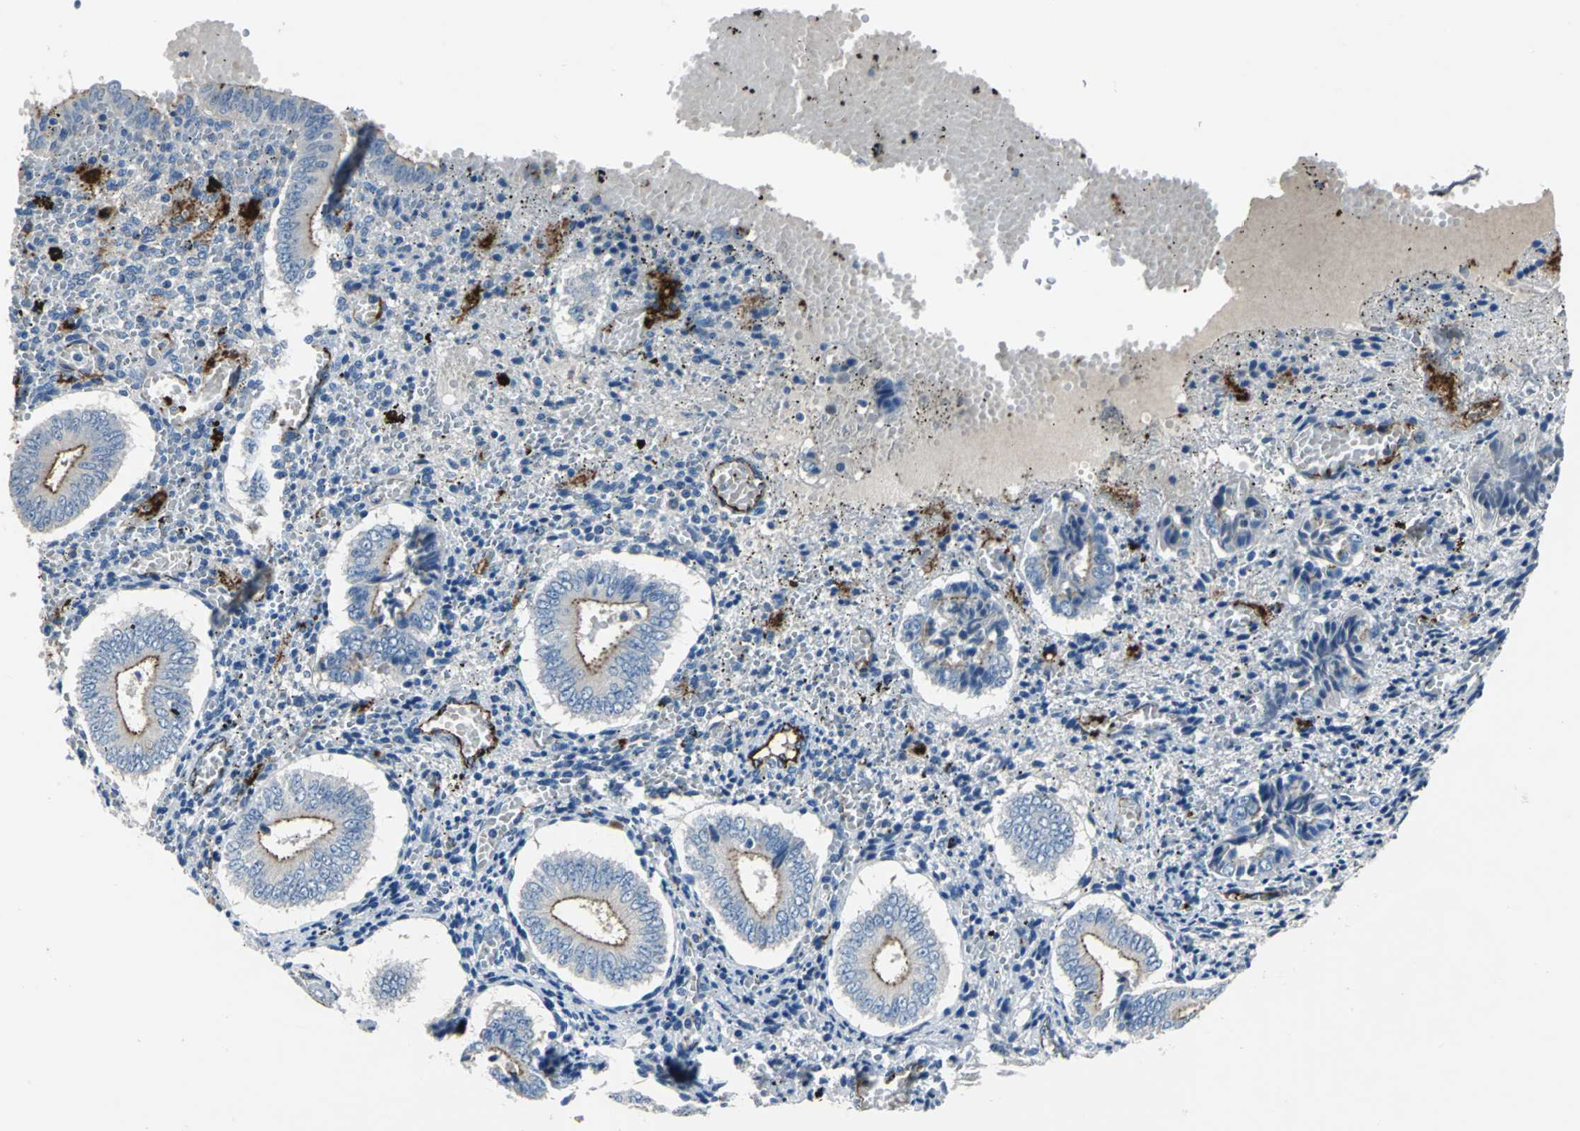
{"staining": {"intensity": "negative", "quantity": "none", "location": "none"}, "tissue": "endometrium", "cell_type": "Cells in endometrial stroma", "image_type": "normal", "snomed": [{"axis": "morphology", "description": "Normal tissue, NOS"}, {"axis": "topography", "description": "Endometrium"}], "caption": "Human endometrium stained for a protein using immunohistochemistry (IHC) exhibits no positivity in cells in endometrial stroma.", "gene": "SELP", "patient": {"sex": "female", "age": 42}}